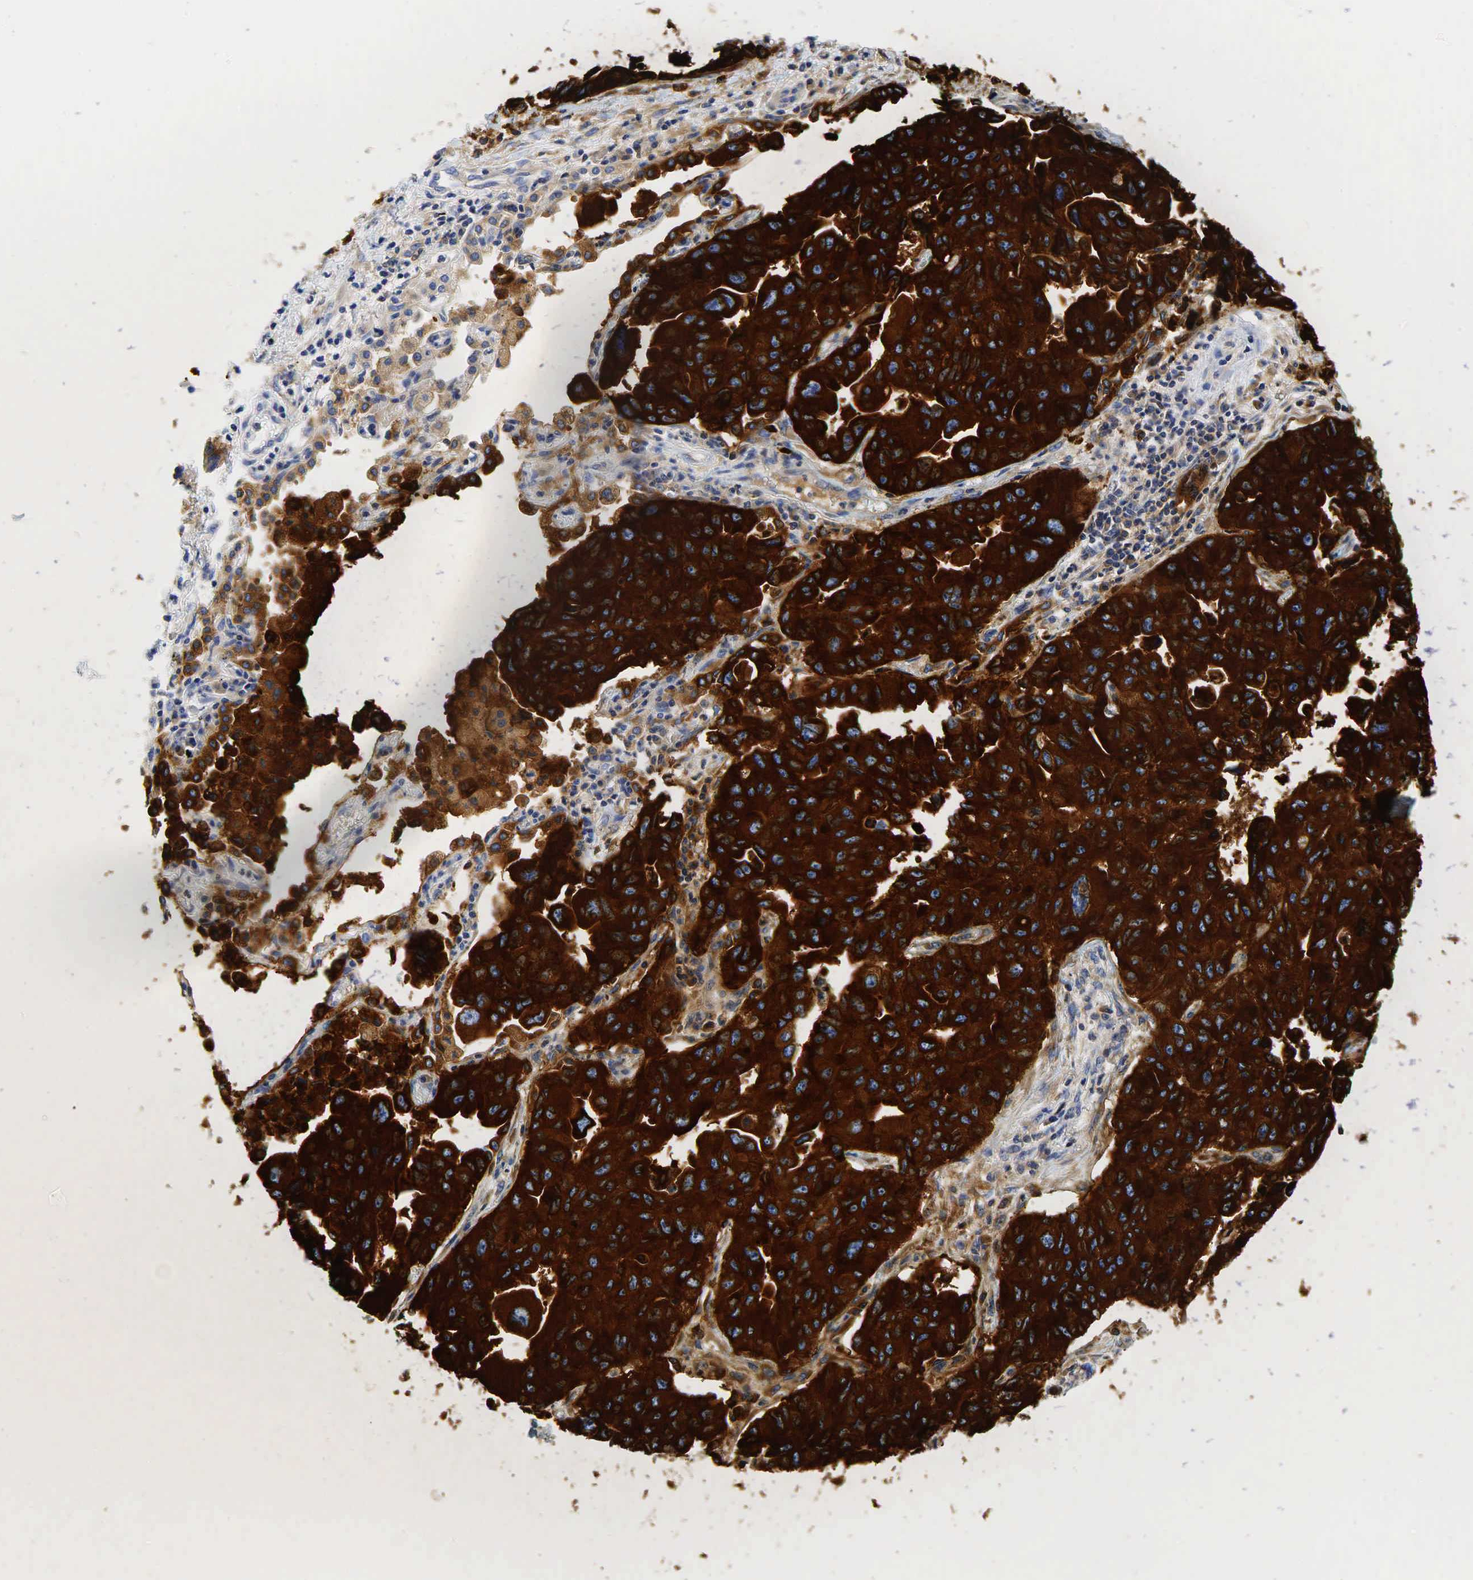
{"staining": {"intensity": "strong", "quantity": ">75%", "location": "cytoplasmic/membranous"}, "tissue": "lung cancer", "cell_type": "Tumor cells", "image_type": "cancer", "snomed": [{"axis": "morphology", "description": "Adenocarcinoma, NOS"}, {"axis": "topography", "description": "Lung"}], "caption": "Immunohistochemistry histopathology image of lung cancer (adenocarcinoma) stained for a protein (brown), which shows high levels of strong cytoplasmic/membranous positivity in approximately >75% of tumor cells.", "gene": "CEACAM5", "patient": {"sex": "male", "age": 64}}